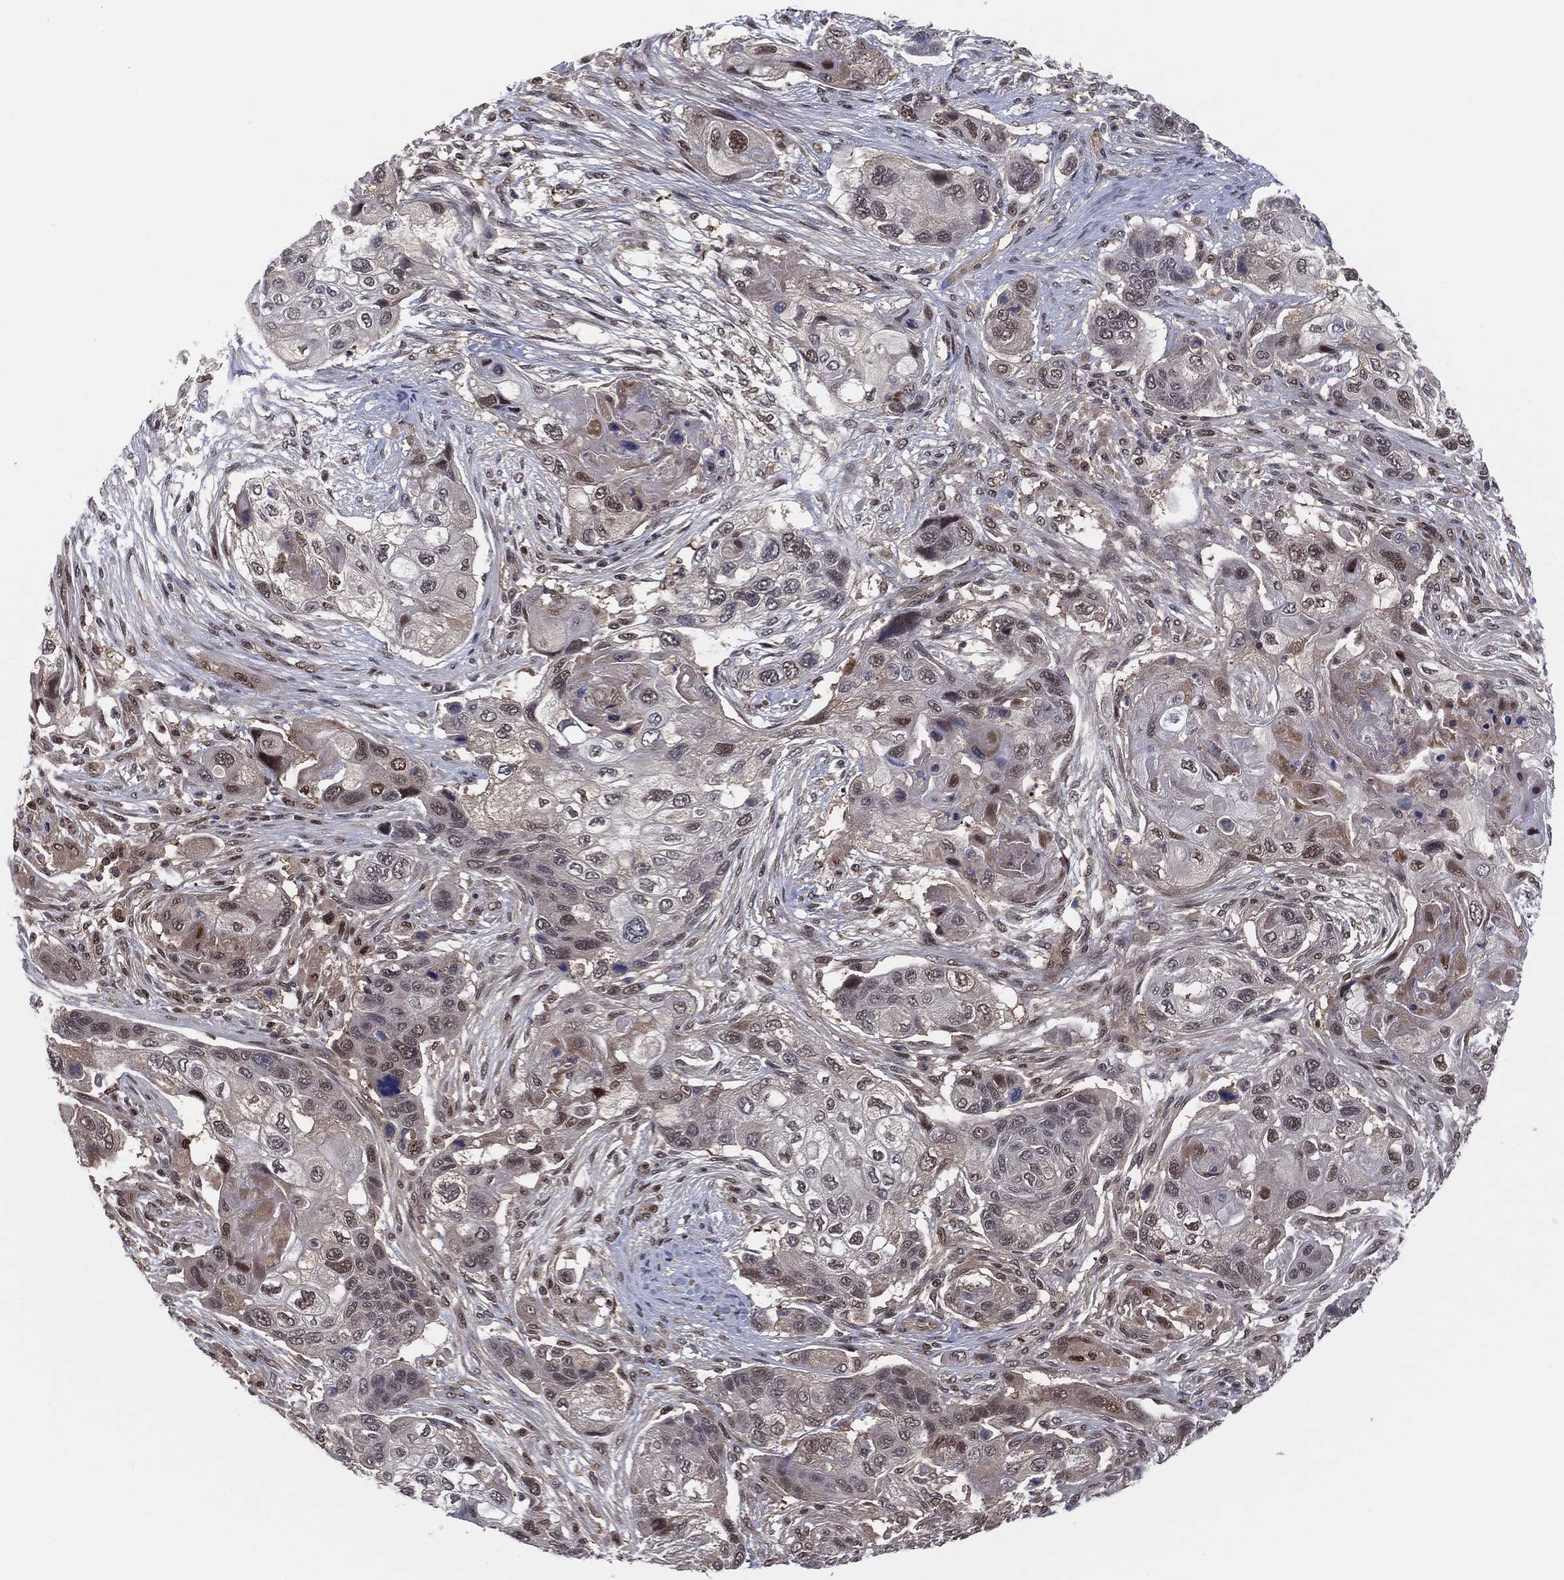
{"staining": {"intensity": "moderate", "quantity": "<25%", "location": "nuclear"}, "tissue": "lung cancer", "cell_type": "Tumor cells", "image_type": "cancer", "snomed": [{"axis": "morphology", "description": "Squamous cell carcinoma, NOS"}, {"axis": "topography", "description": "Lung"}], "caption": "Squamous cell carcinoma (lung) was stained to show a protein in brown. There is low levels of moderate nuclear expression in approximately <25% of tumor cells. Nuclei are stained in blue.", "gene": "ICOSLG", "patient": {"sex": "male", "age": 69}}